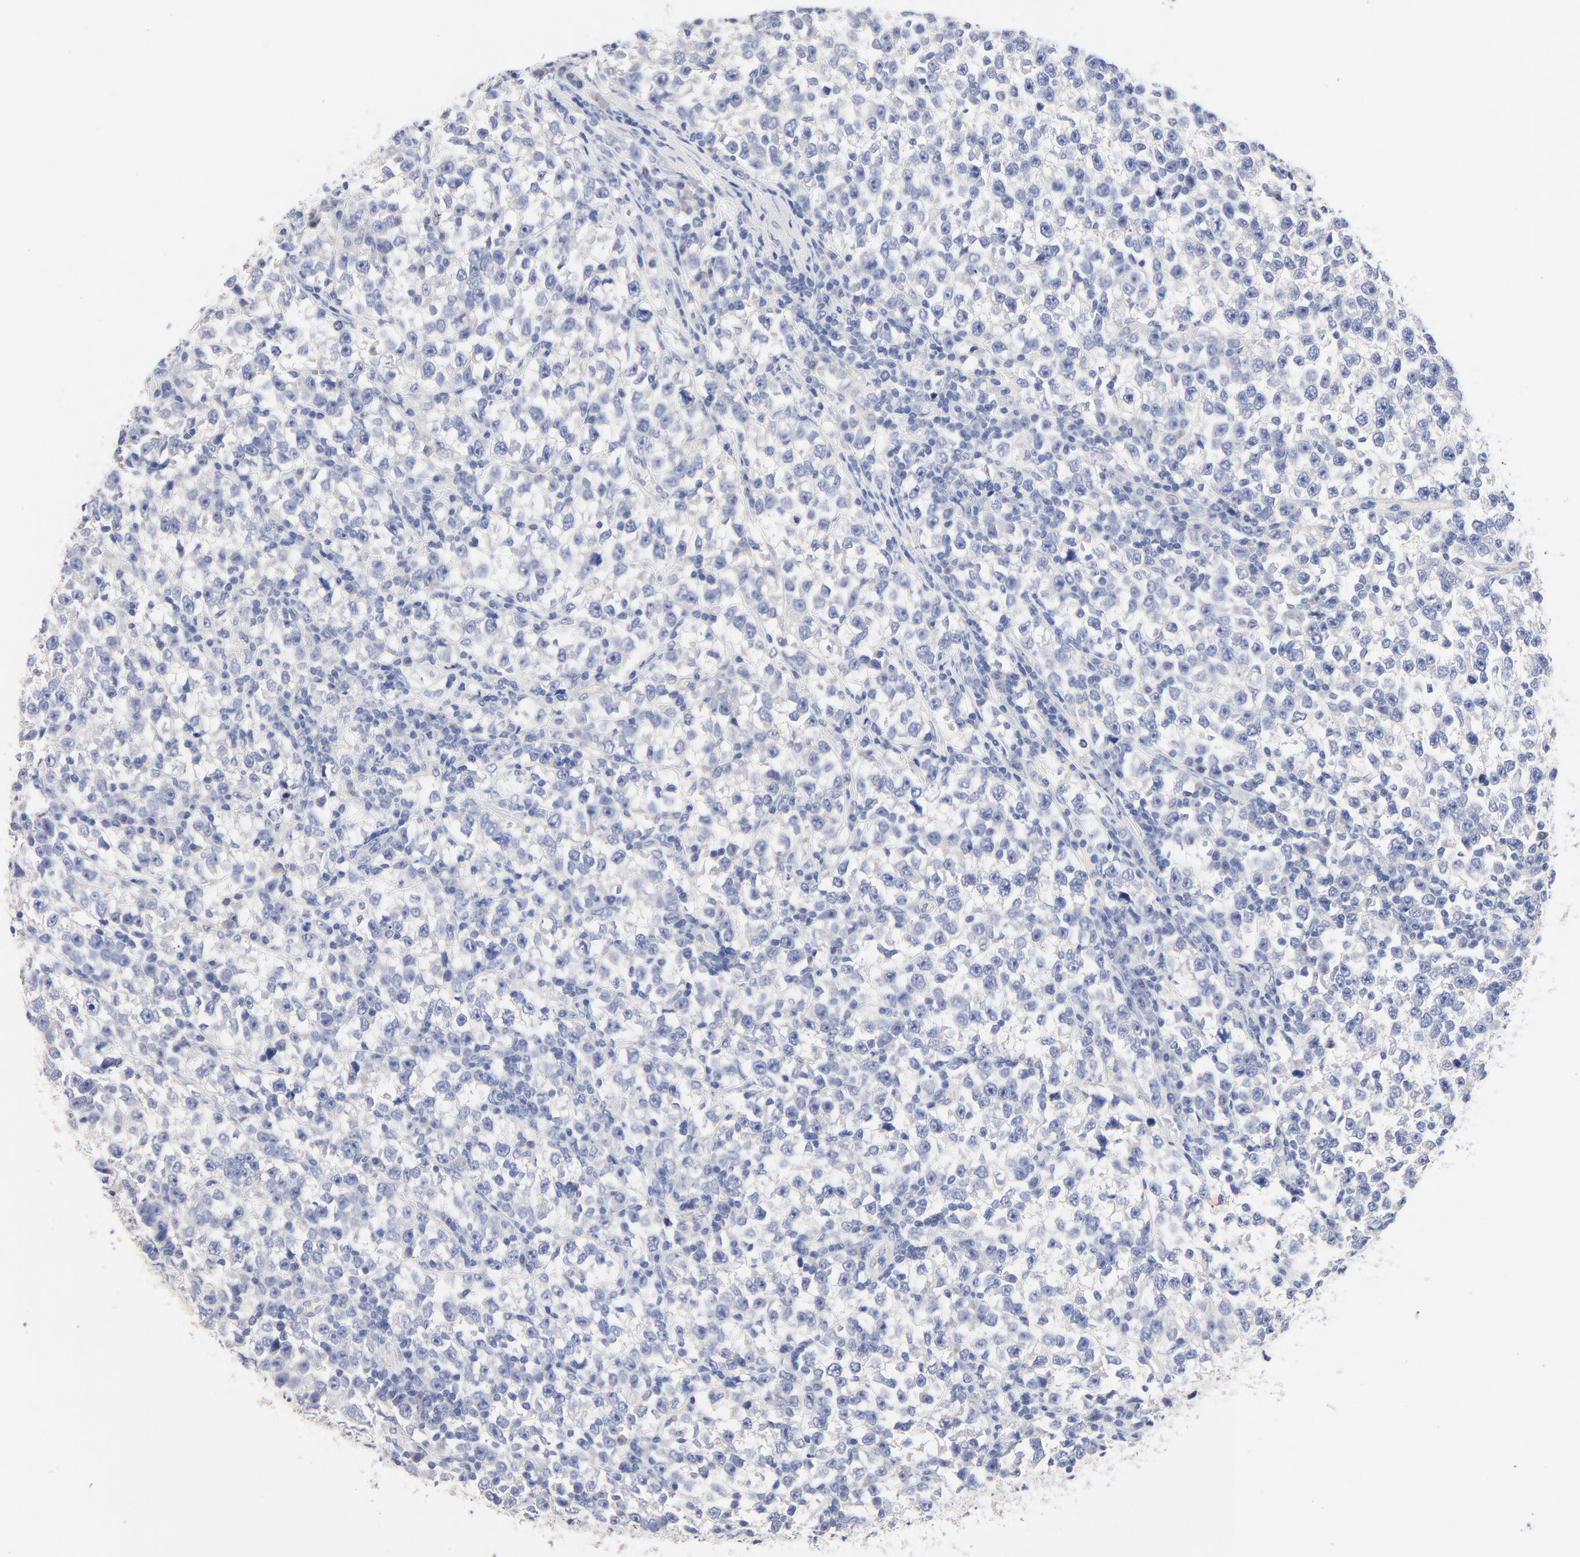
{"staining": {"intensity": "negative", "quantity": "none", "location": "none"}, "tissue": "testis cancer", "cell_type": "Tumor cells", "image_type": "cancer", "snomed": [{"axis": "morphology", "description": "Seminoma, NOS"}, {"axis": "topography", "description": "Testis"}], "caption": "Immunohistochemistry photomicrograph of human testis seminoma stained for a protein (brown), which exhibits no positivity in tumor cells.", "gene": "CPS1", "patient": {"sex": "male", "age": 43}}